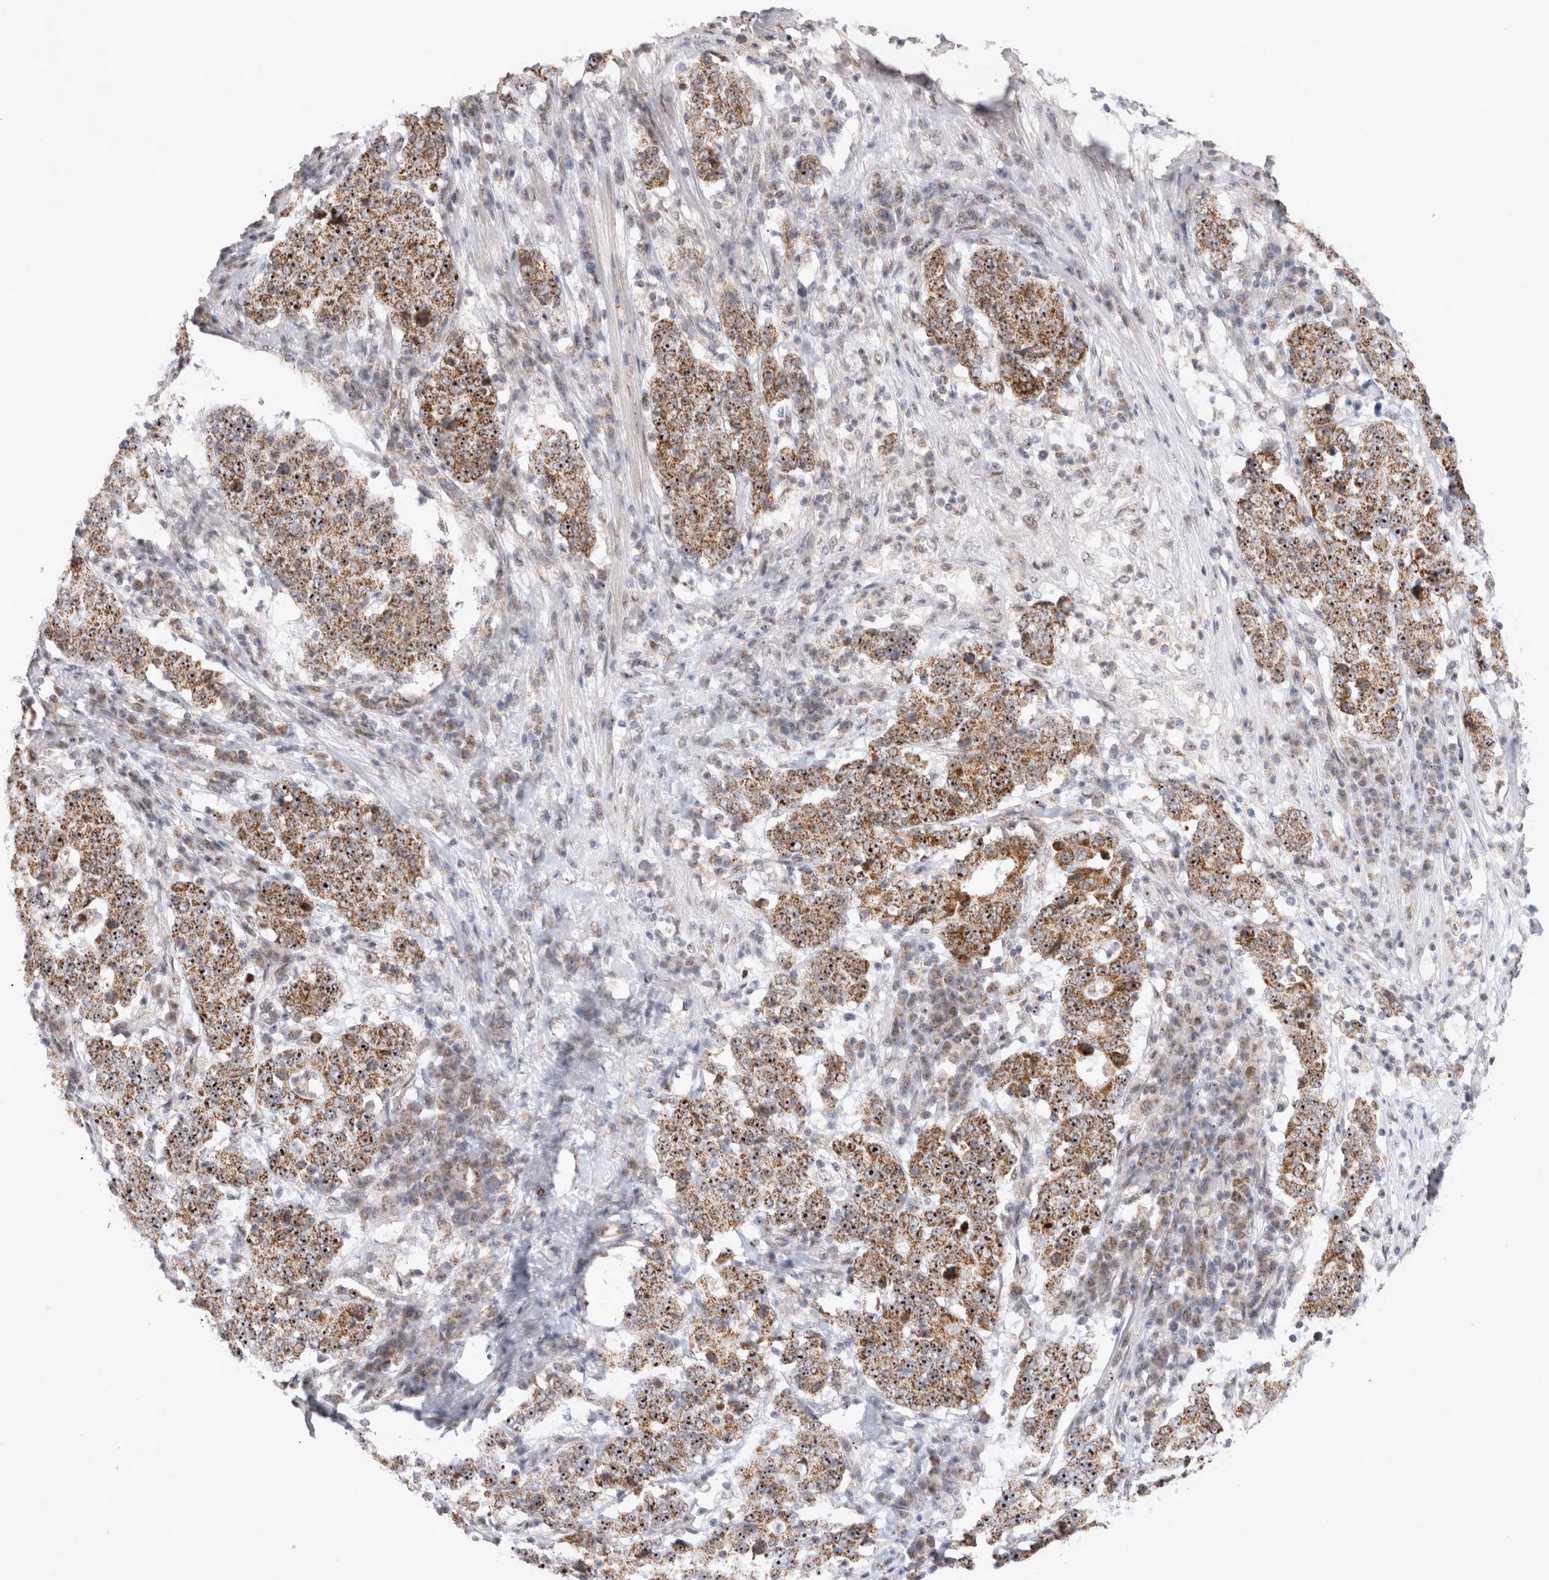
{"staining": {"intensity": "moderate", "quantity": ">75%", "location": "cytoplasmic/membranous,nuclear"}, "tissue": "stomach cancer", "cell_type": "Tumor cells", "image_type": "cancer", "snomed": [{"axis": "morphology", "description": "Adenocarcinoma, NOS"}, {"axis": "topography", "description": "Stomach"}], "caption": "This image shows adenocarcinoma (stomach) stained with immunohistochemistry to label a protein in brown. The cytoplasmic/membranous and nuclear of tumor cells show moderate positivity for the protein. Nuclei are counter-stained blue.", "gene": "MRPL37", "patient": {"sex": "male", "age": 59}}